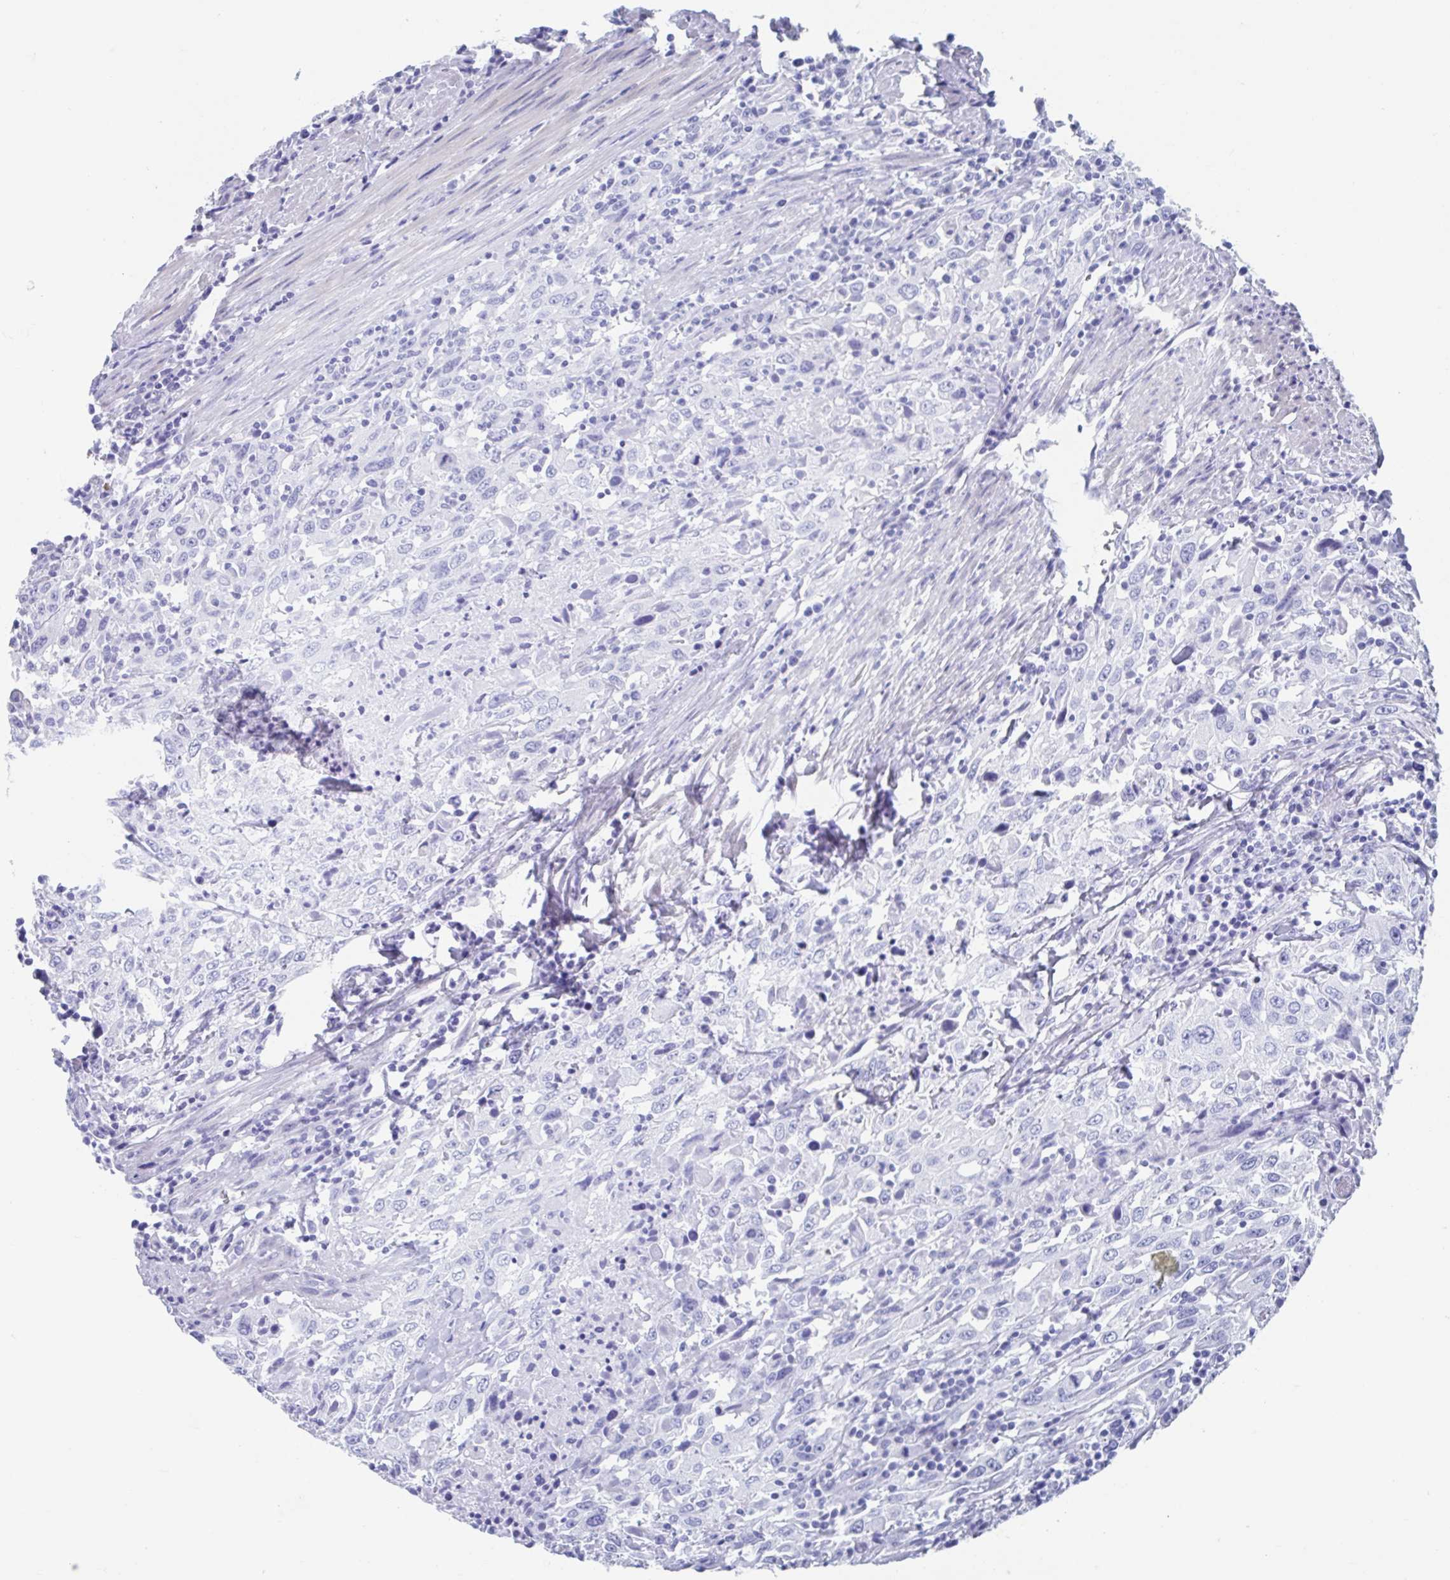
{"staining": {"intensity": "negative", "quantity": "none", "location": "none"}, "tissue": "urothelial cancer", "cell_type": "Tumor cells", "image_type": "cancer", "snomed": [{"axis": "morphology", "description": "Urothelial carcinoma, High grade"}, {"axis": "topography", "description": "Urinary bladder"}], "caption": "Urothelial cancer stained for a protein using immunohistochemistry (IHC) demonstrates no positivity tumor cells.", "gene": "SHCBP1L", "patient": {"sex": "male", "age": 61}}